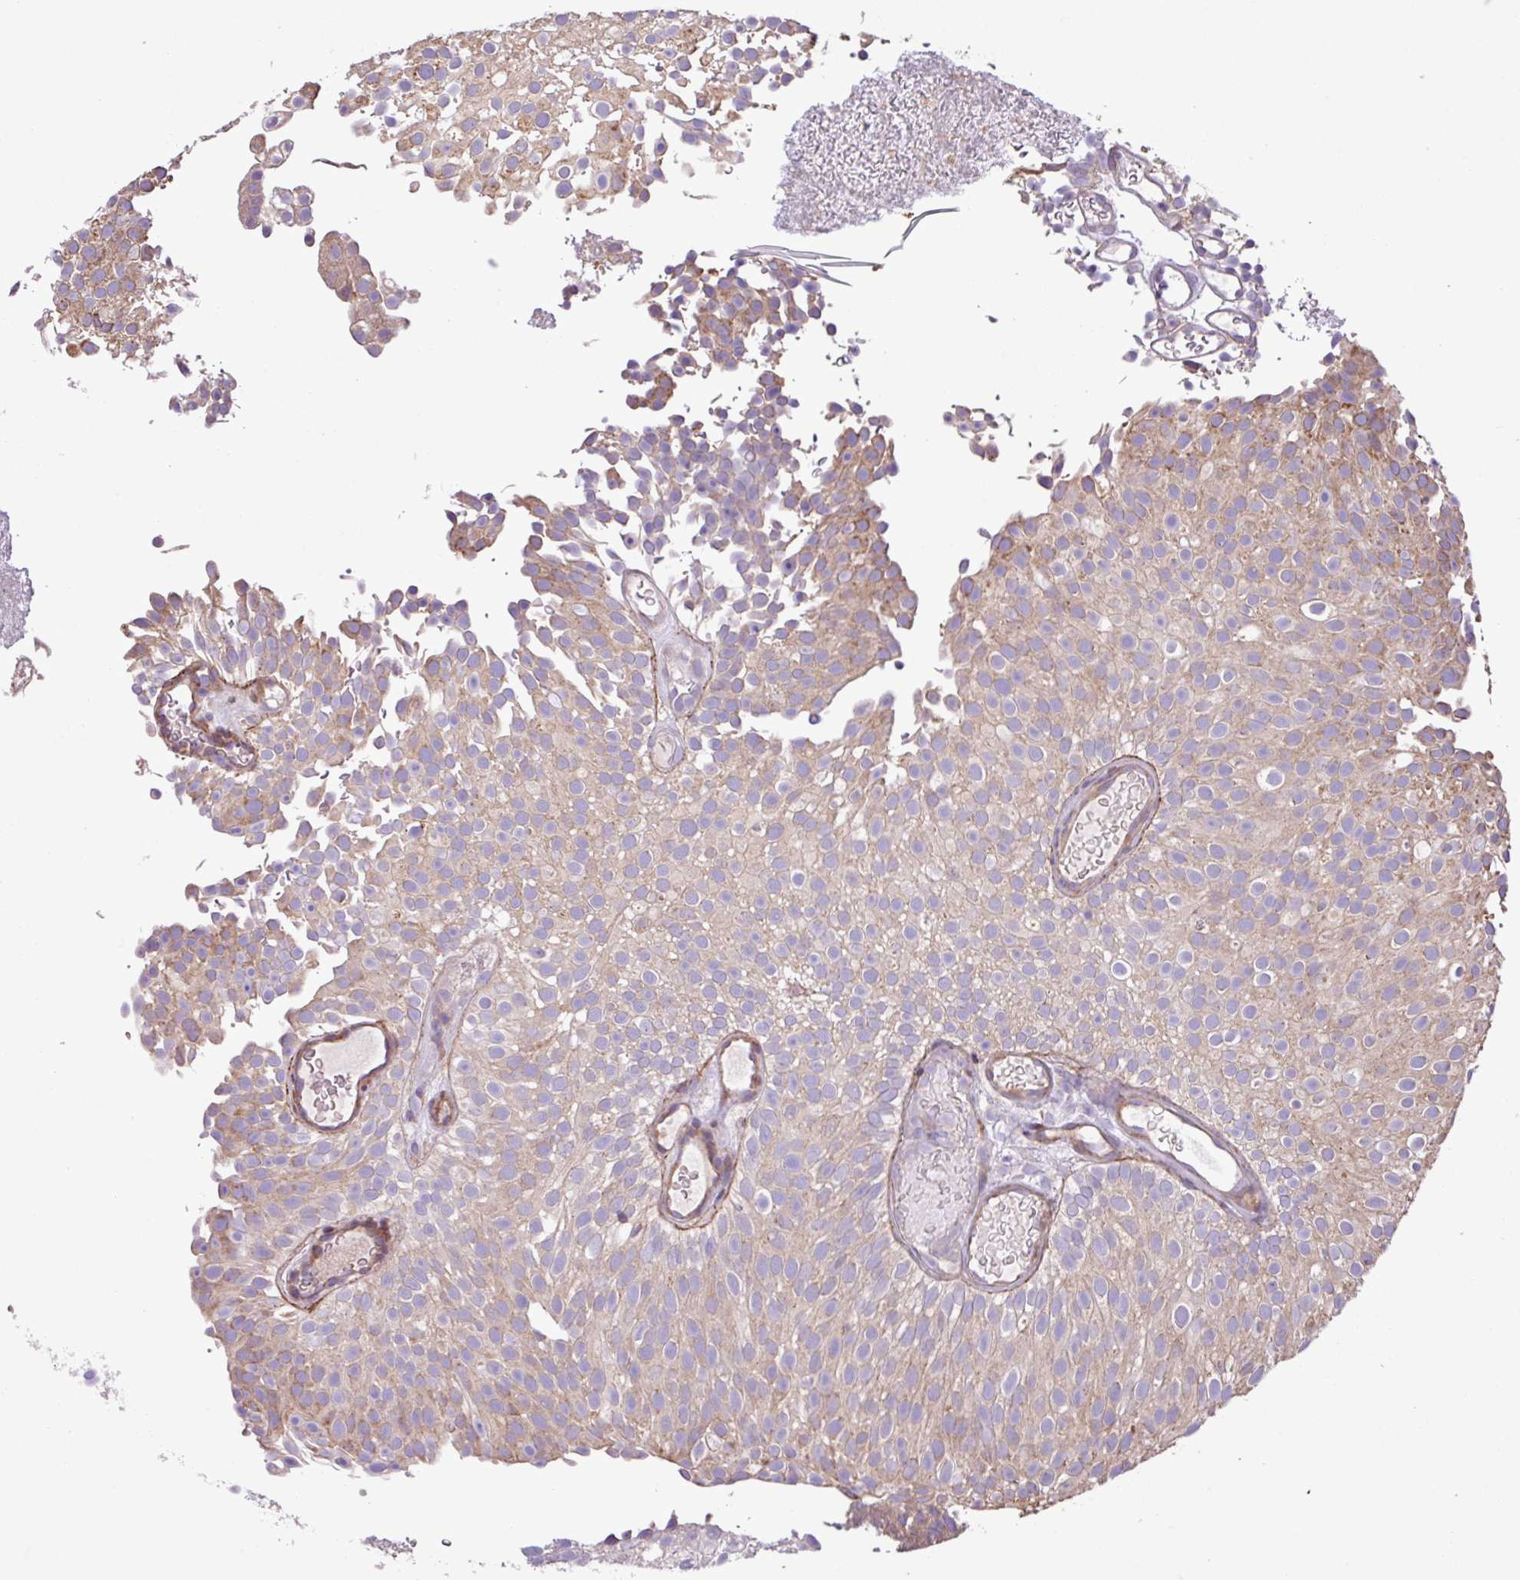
{"staining": {"intensity": "weak", "quantity": "25%-75%", "location": "cytoplasmic/membranous"}, "tissue": "urothelial cancer", "cell_type": "Tumor cells", "image_type": "cancer", "snomed": [{"axis": "morphology", "description": "Urothelial carcinoma, Low grade"}, {"axis": "topography", "description": "Urinary bladder"}], "caption": "Protein staining of urothelial cancer tissue displays weak cytoplasmic/membranous expression in approximately 25%-75% of tumor cells.", "gene": "MEGF6", "patient": {"sex": "male", "age": 78}}